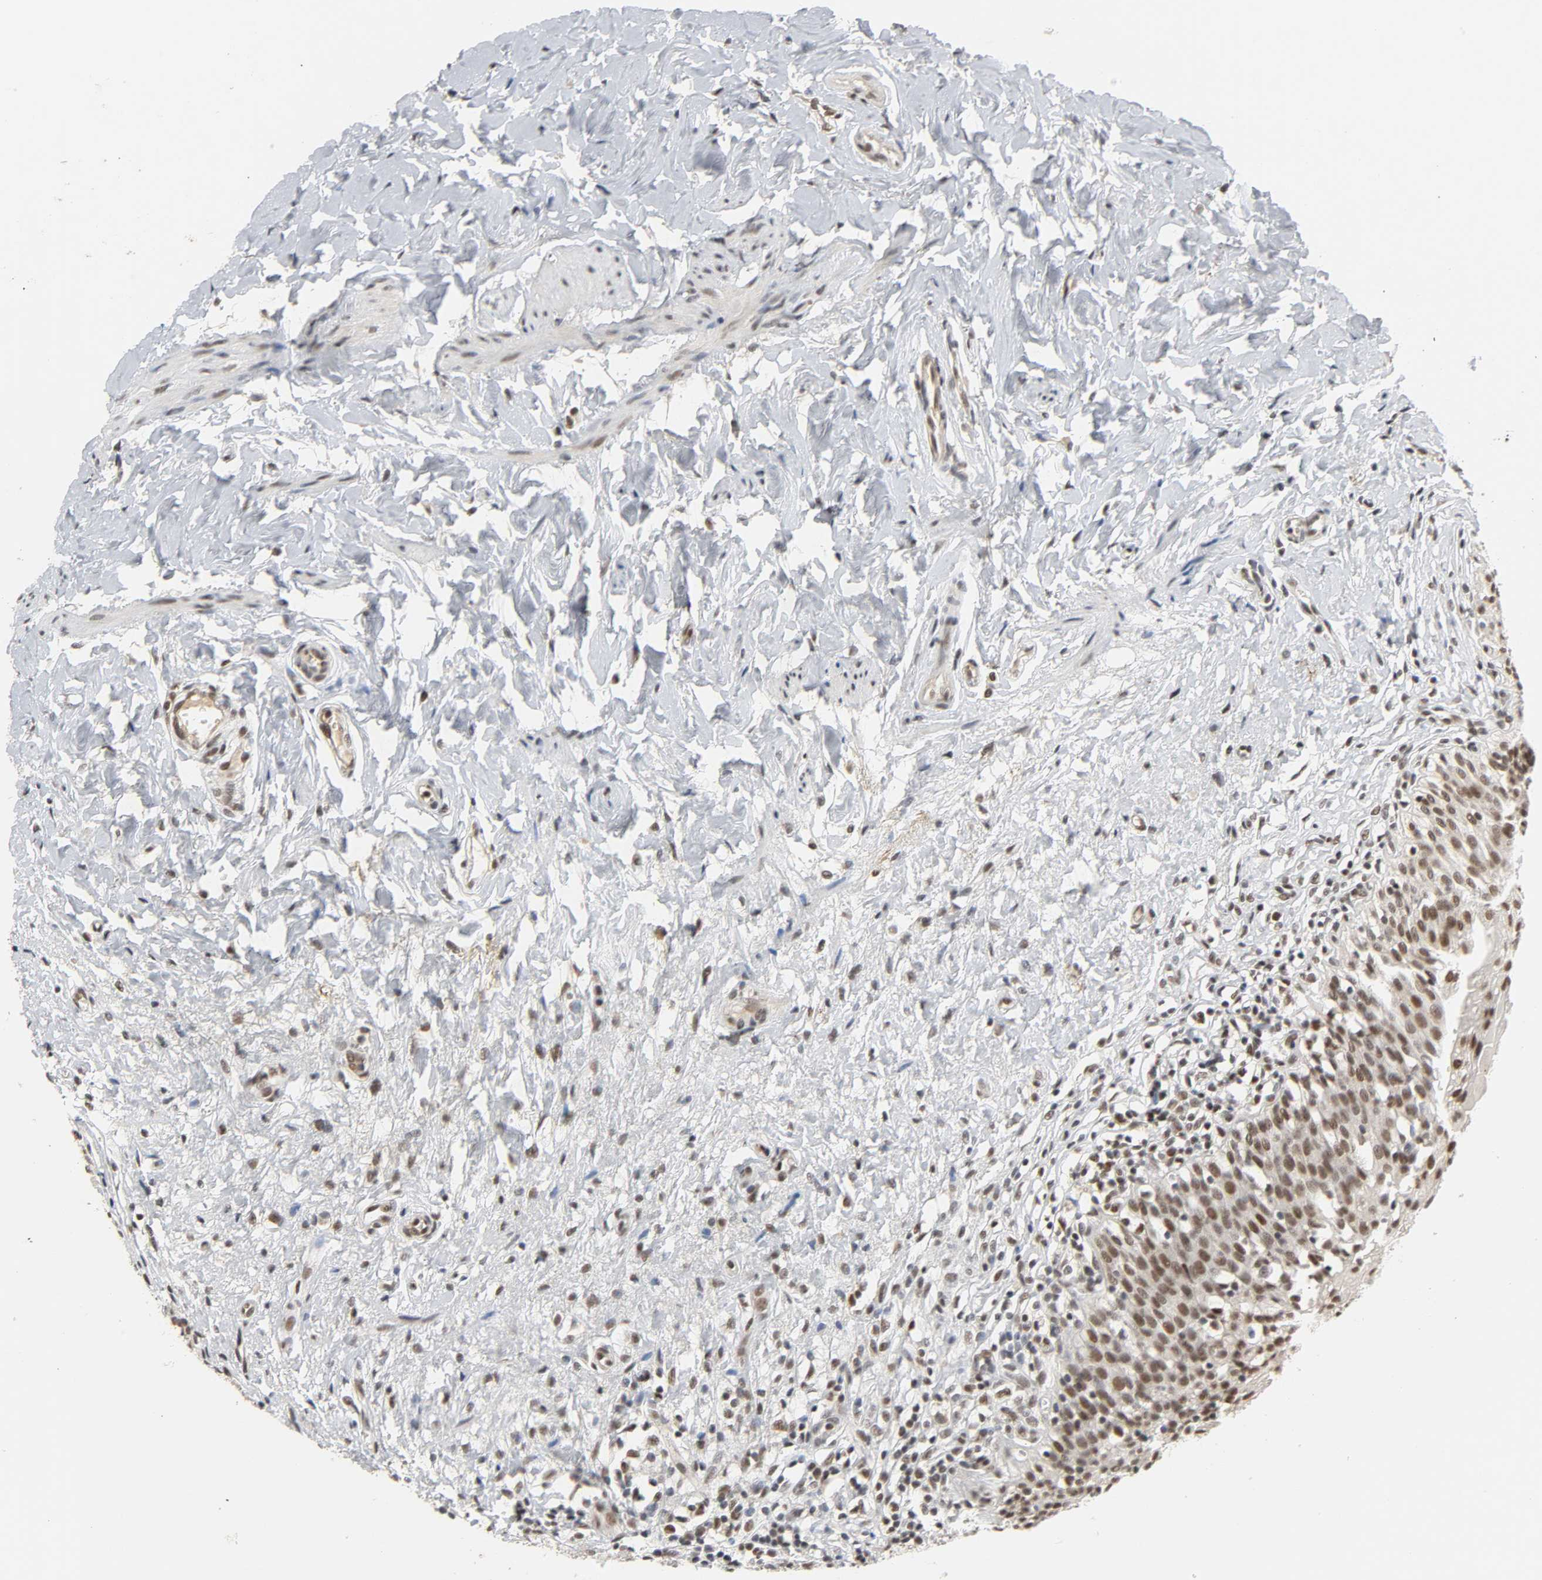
{"staining": {"intensity": "moderate", "quantity": ">75%", "location": "nuclear"}, "tissue": "urinary bladder", "cell_type": "Urothelial cells", "image_type": "normal", "snomed": [{"axis": "morphology", "description": "Normal tissue, NOS"}, {"axis": "topography", "description": "Urinary bladder"}], "caption": "Urinary bladder stained with a brown dye demonstrates moderate nuclear positive staining in approximately >75% of urothelial cells.", "gene": "NCOA6", "patient": {"sex": "female", "age": 80}}